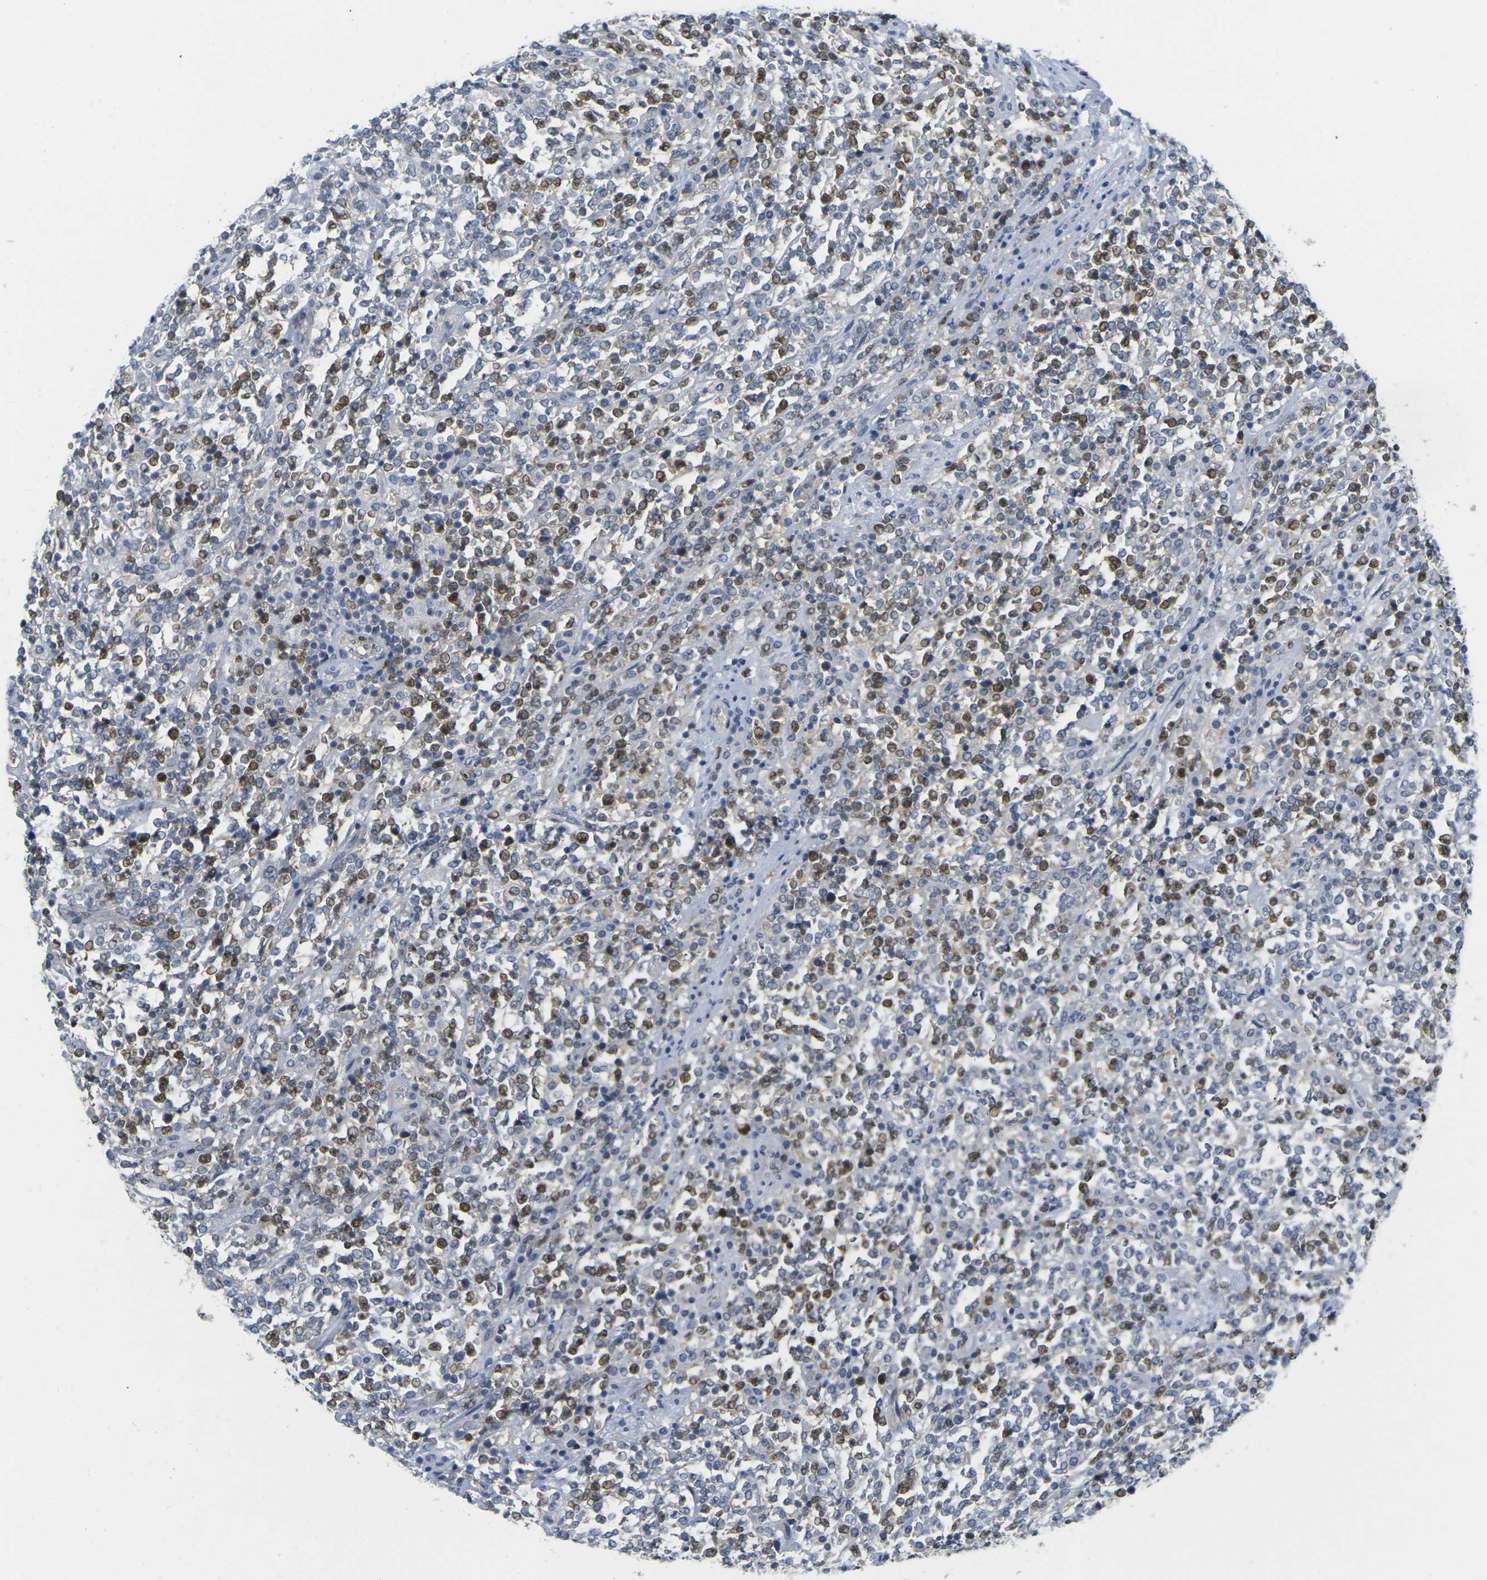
{"staining": {"intensity": "moderate", "quantity": "25%-75%", "location": "nuclear"}, "tissue": "lymphoma", "cell_type": "Tumor cells", "image_type": "cancer", "snomed": [{"axis": "morphology", "description": "Malignant lymphoma, non-Hodgkin's type, High grade"}, {"axis": "topography", "description": "Soft tissue"}], "caption": "Protein analysis of lymphoma tissue displays moderate nuclear staining in approximately 25%-75% of tumor cells.", "gene": "CDK2", "patient": {"sex": "male", "age": 18}}